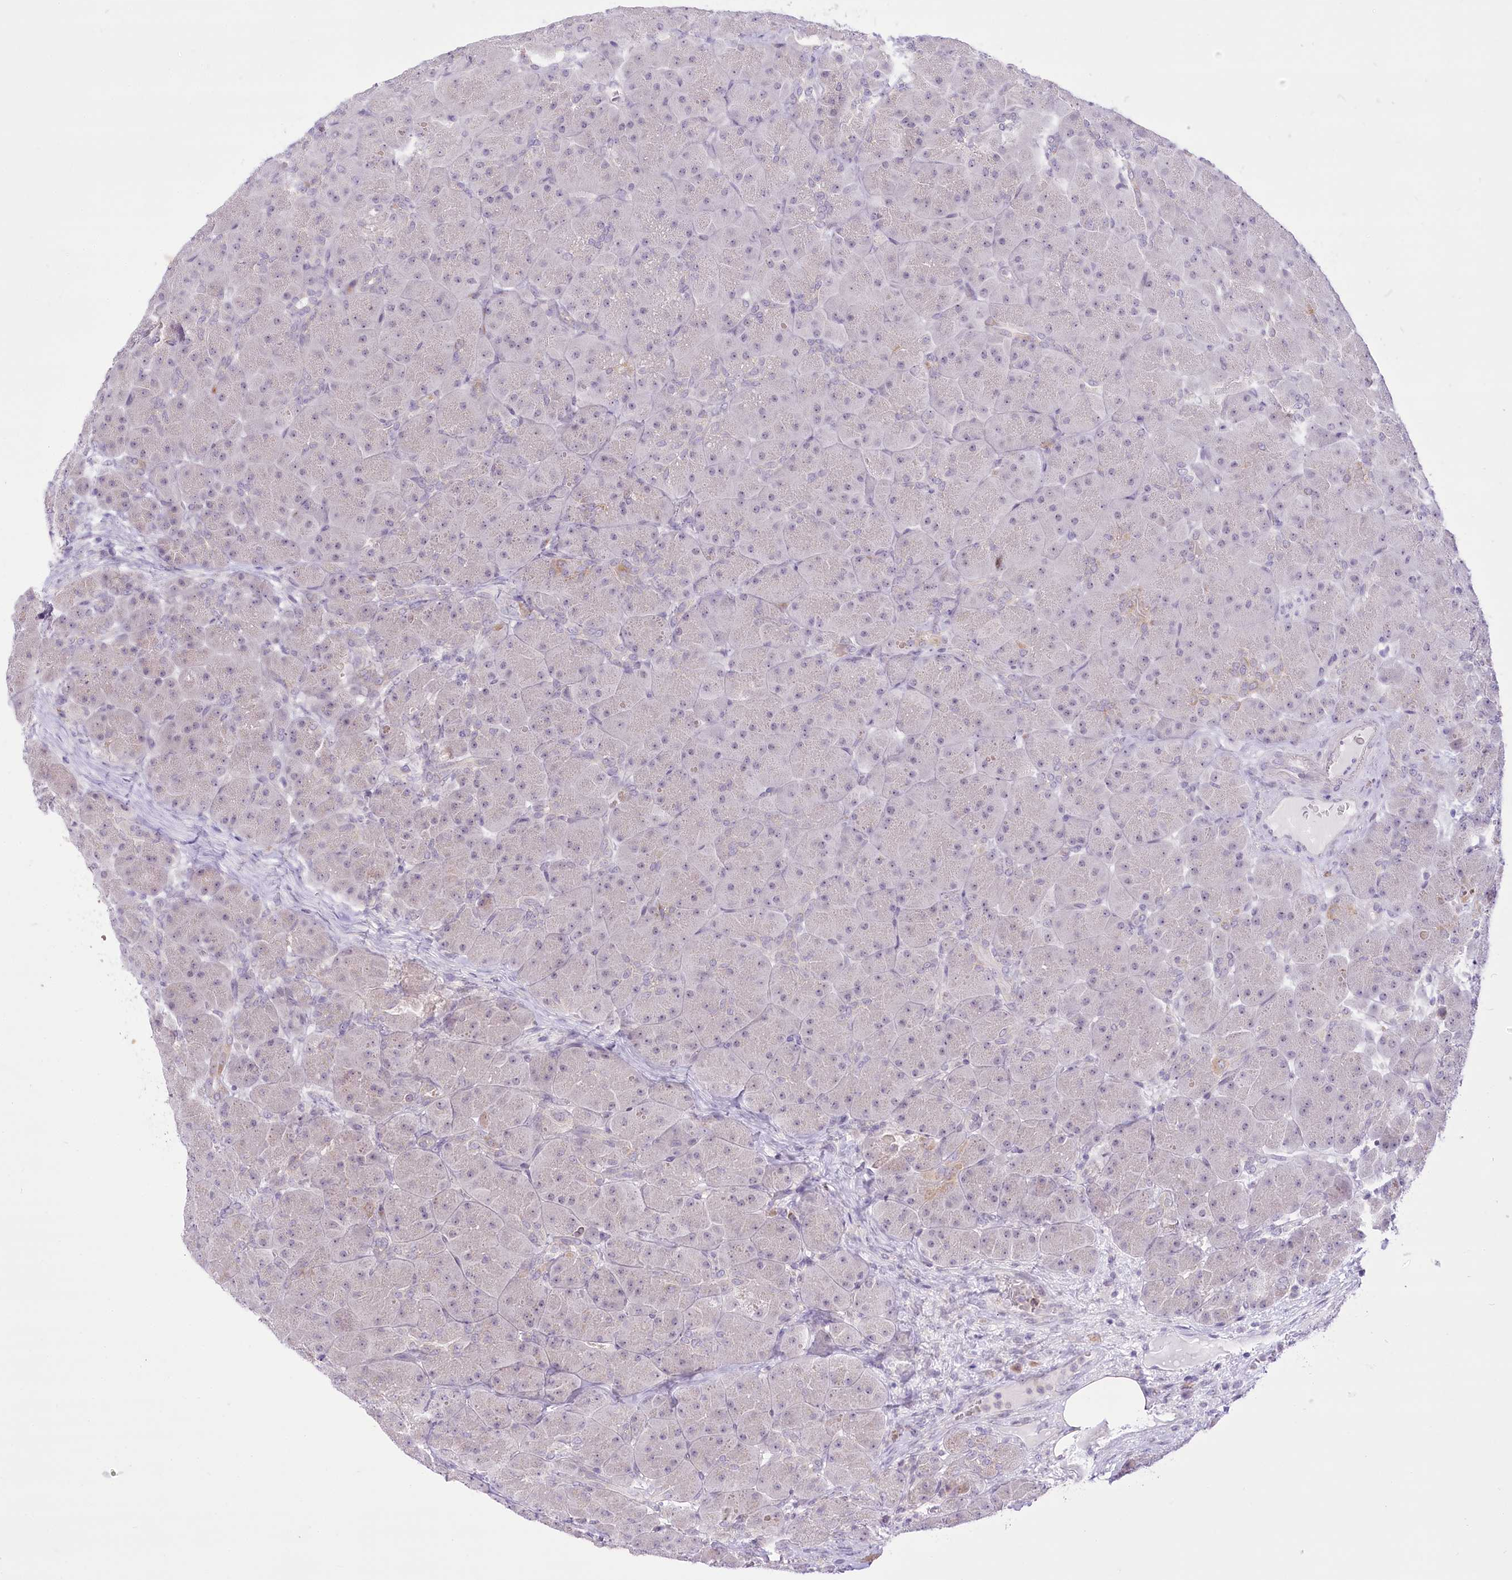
{"staining": {"intensity": "negative", "quantity": "none", "location": "none"}, "tissue": "pancreas", "cell_type": "Exocrine glandular cells", "image_type": "normal", "snomed": [{"axis": "morphology", "description": "Normal tissue, NOS"}, {"axis": "topography", "description": "Pancreas"}], "caption": "An immunohistochemistry (IHC) micrograph of unremarkable pancreas is shown. There is no staining in exocrine glandular cells of pancreas.", "gene": "BEND7", "patient": {"sex": "male", "age": 66}}